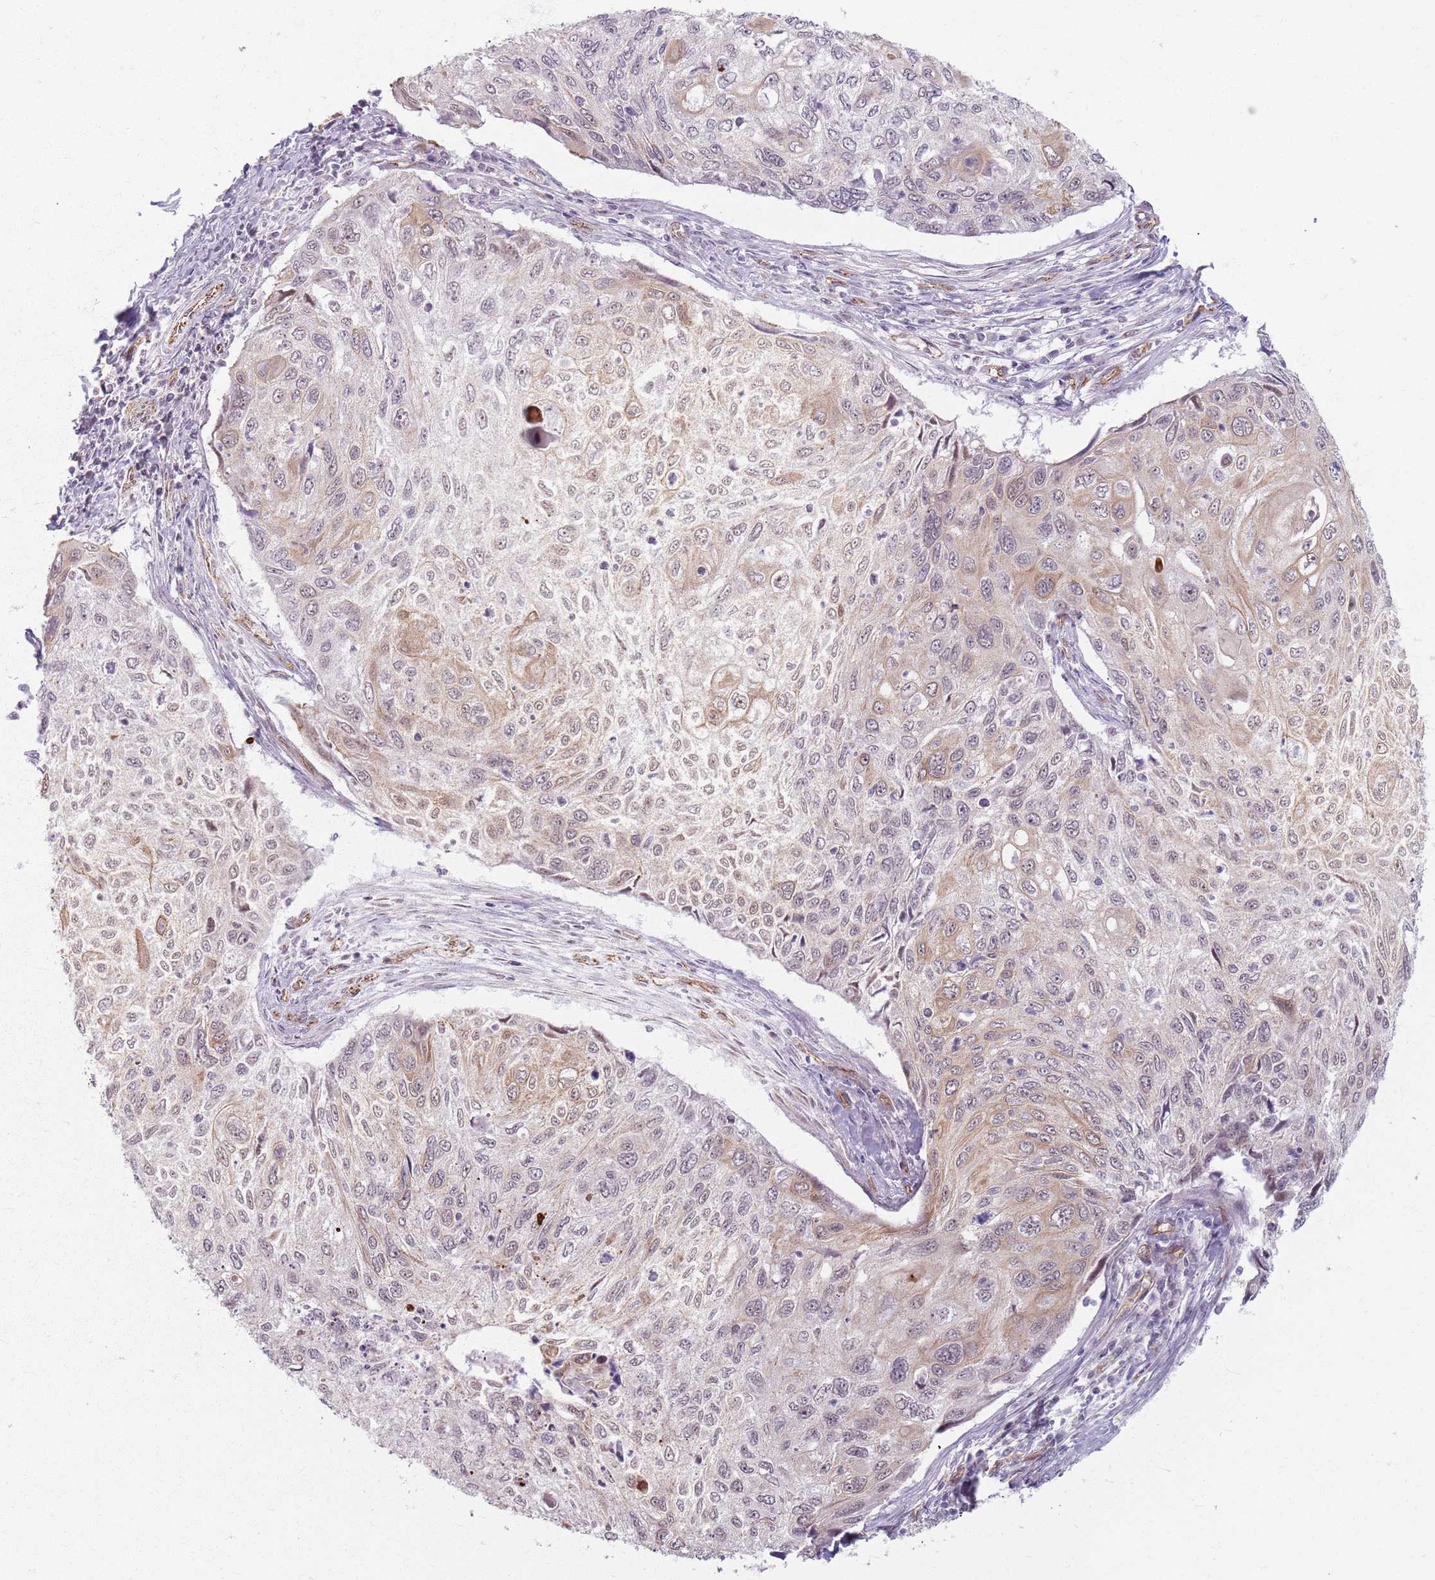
{"staining": {"intensity": "weak", "quantity": "25%-75%", "location": "cytoplasmic/membranous"}, "tissue": "cervical cancer", "cell_type": "Tumor cells", "image_type": "cancer", "snomed": [{"axis": "morphology", "description": "Squamous cell carcinoma, NOS"}, {"axis": "topography", "description": "Cervix"}], "caption": "The histopathology image exhibits a brown stain indicating the presence of a protein in the cytoplasmic/membranous of tumor cells in cervical cancer.", "gene": "KCNA5", "patient": {"sex": "female", "age": 70}}